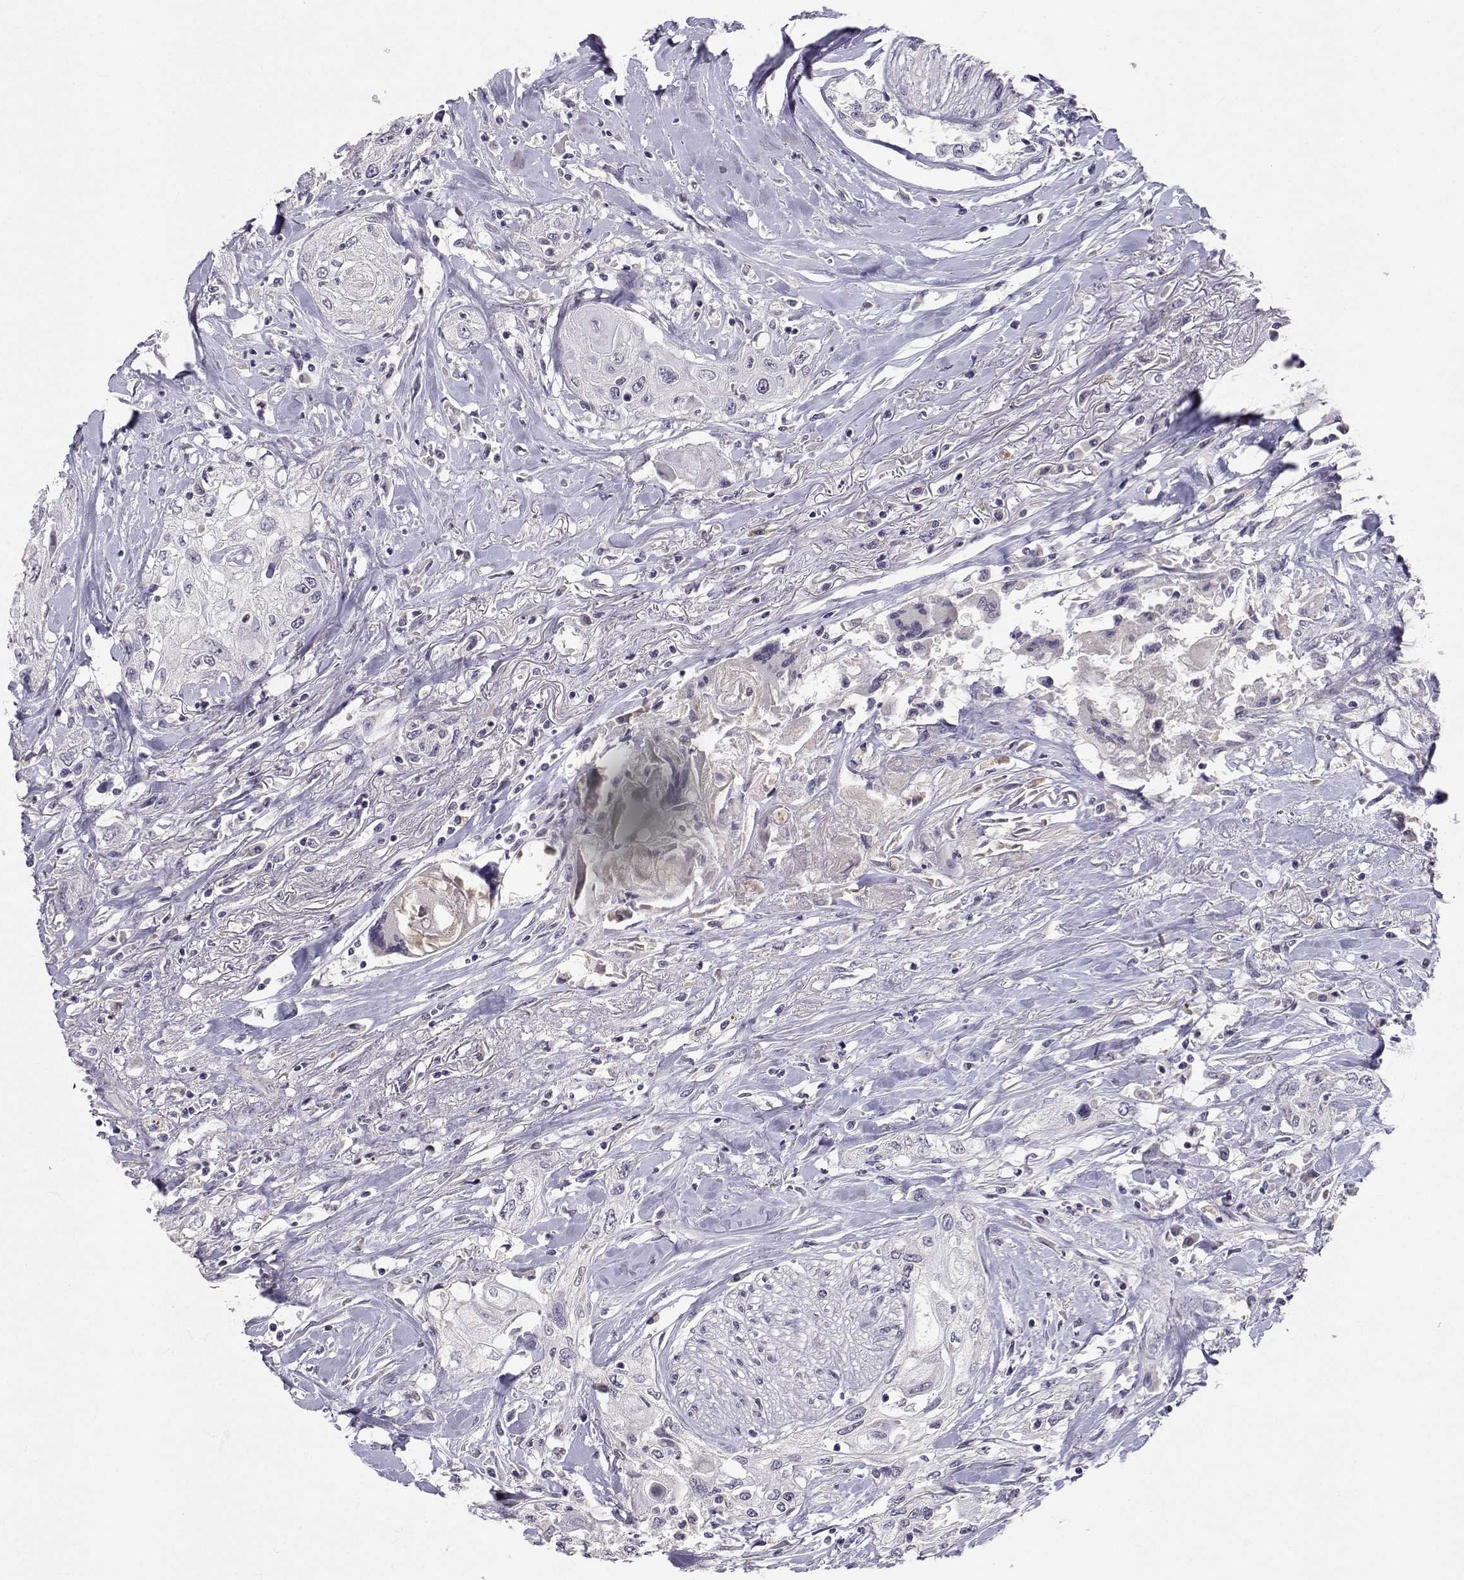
{"staining": {"intensity": "negative", "quantity": "none", "location": "none"}, "tissue": "head and neck cancer", "cell_type": "Tumor cells", "image_type": "cancer", "snomed": [{"axis": "morphology", "description": "Normal tissue, NOS"}, {"axis": "morphology", "description": "Squamous cell carcinoma, NOS"}, {"axis": "topography", "description": "Oral tissue"}, {"axis": "topography", "description": "Peripheral nerve tissue"}, {"axis": "topography", "description": "Head-Neck"}], "caption": "Head and neck cancer (squamous cell carcinoma) was stained to show a protein in brown. There is no significant staining in tumor cells.", "gene": "SLC6A3", "patient": {"sex": "female", "age": 59}}